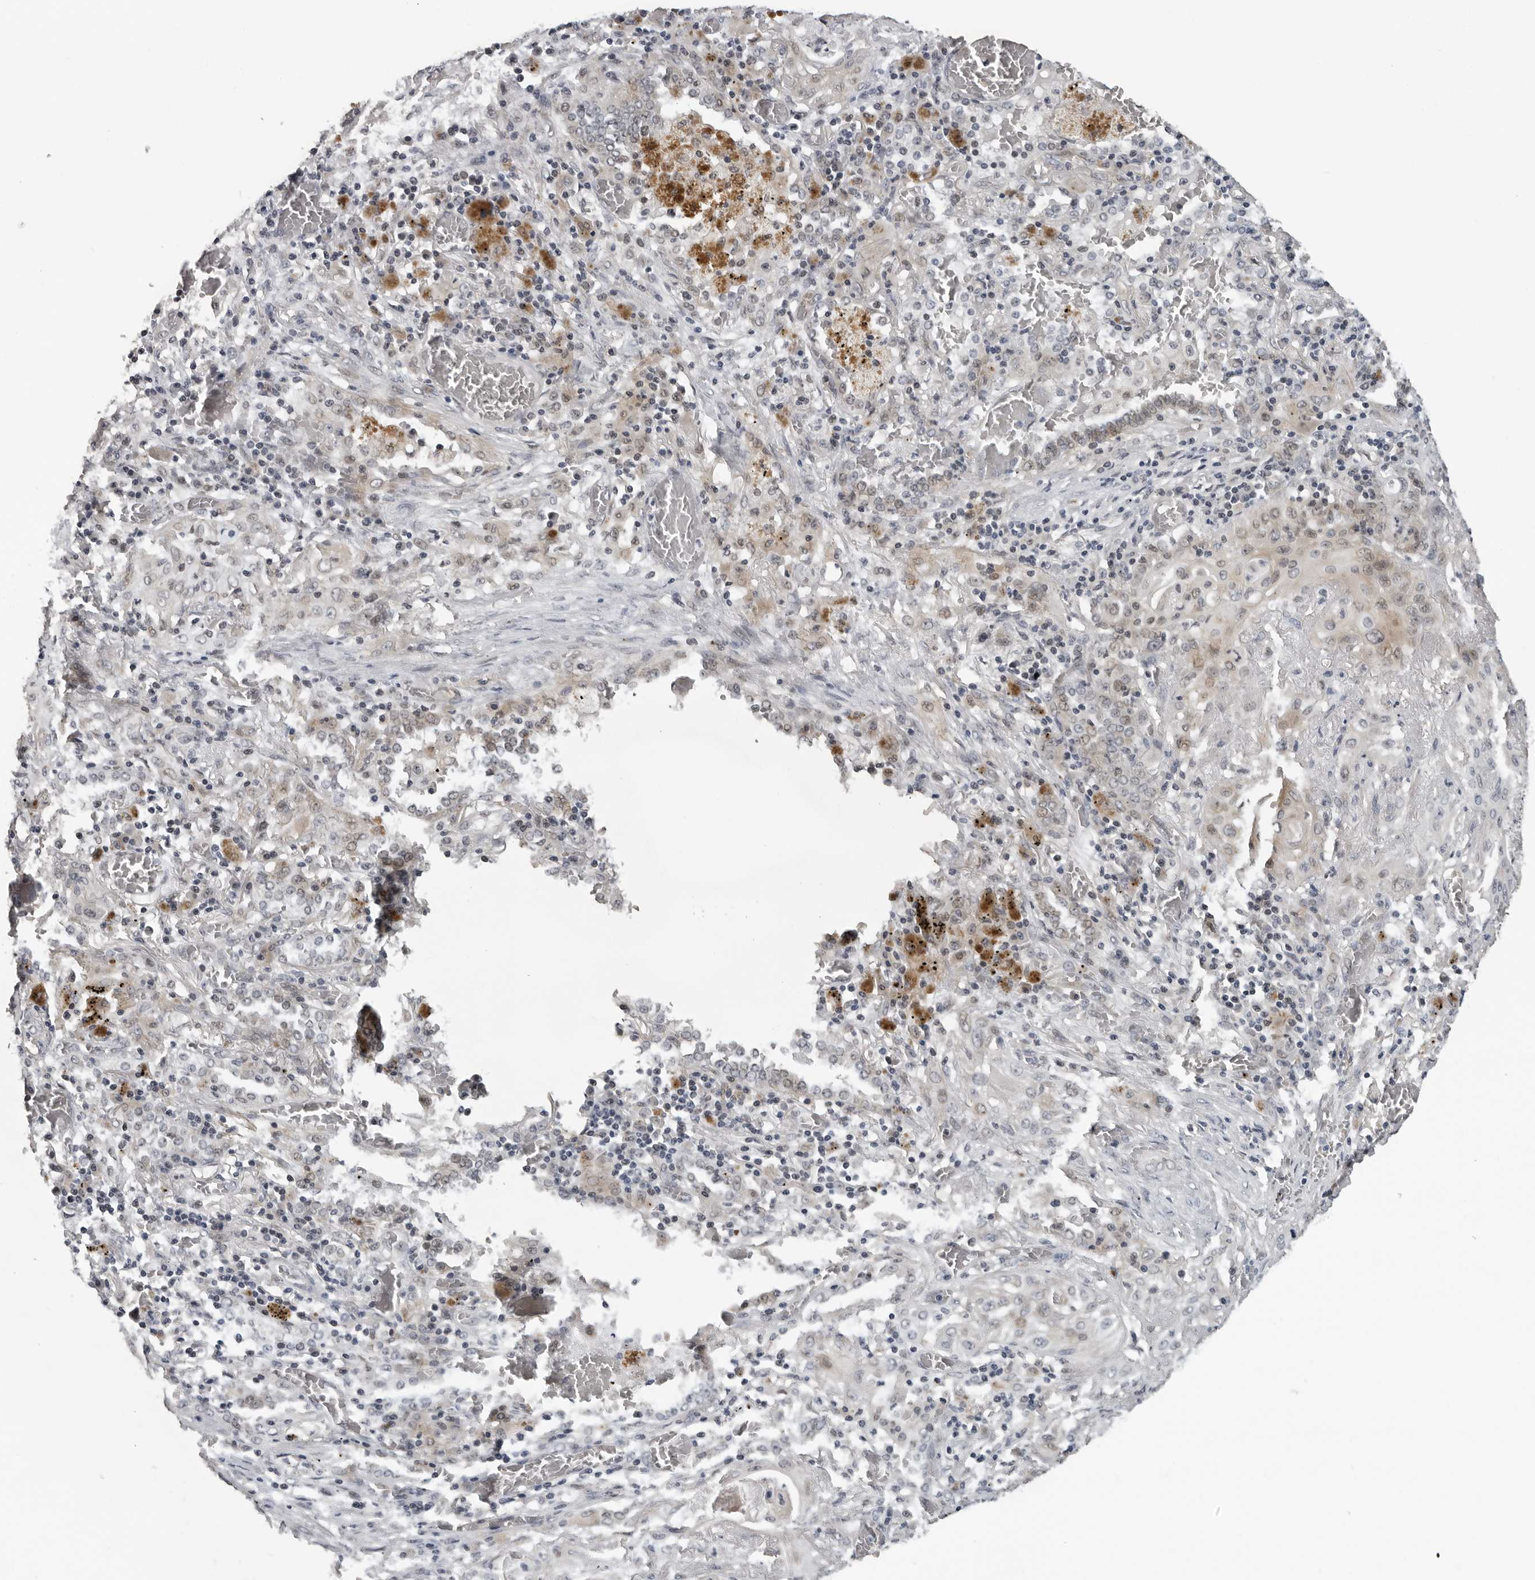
{"staining": {"intensity": "weak", "quantity": "<25%", "location": "cytoplasmic/membranous"}, "tissue": "lung cancer", "cell_type": "Tumor cells", "image_type": "cancer", "snomed": [{"axis": "morphology", "description": "Squamous cell carcinoma, NOS"}, {"axis": "topography", "description": "Lung"}], "caption": "A high-resolution micrograph shows IHC staining of lung cancer, which exhibits no significant staining in tumor cells.", "gene": "PRRX2", "patient": {"sex": "female", "age": 47}}